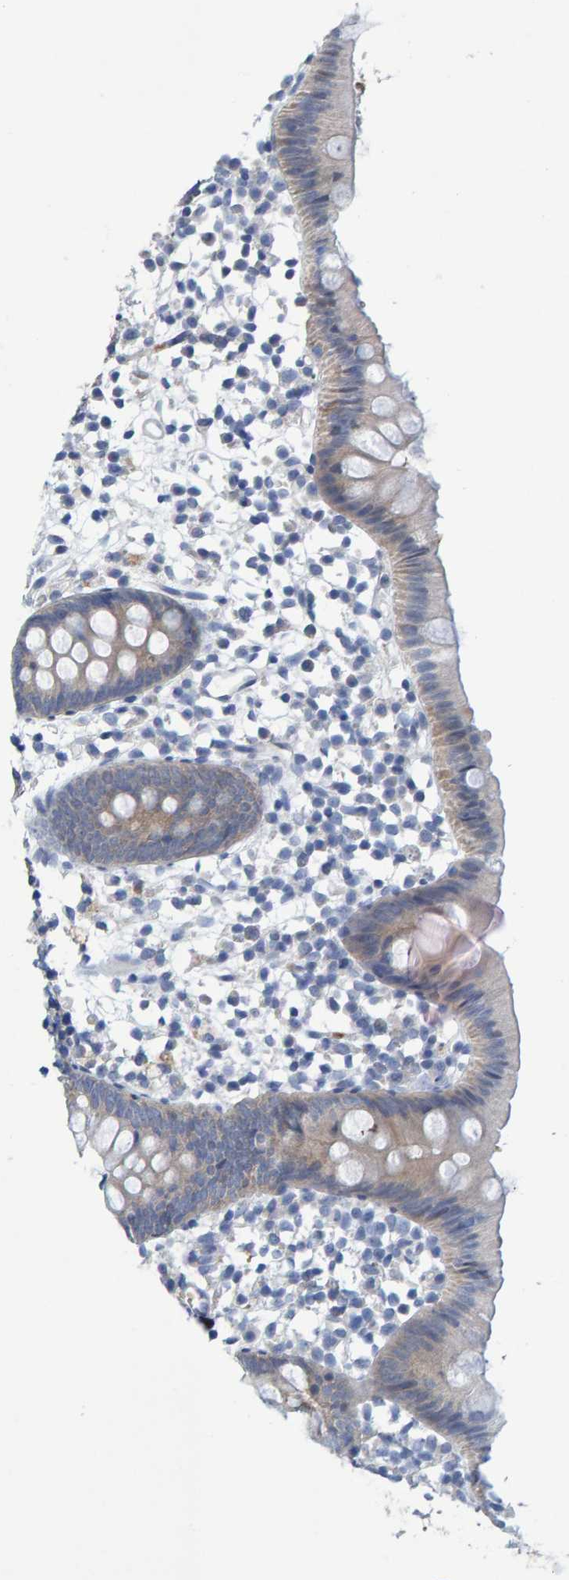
{"staining": {"intensity": "weak", "quantity": "<25%", "location": "cytoplasmic/membranous"}, "tissue": "appendix", "cell_type": "Glandular cells", "image_type": "normal", "snomed": [{"axis": "morphology", "description": "Normal tissue, NOS"}, {"axis": "topography", "description": "Appendix"}], "caption": "Appendix stained for a protein using immunohistochemistry (IHC) displays no positivity glandular cells.", "gene": "ALAD", "patient": {"sex": "female", "age": 20}}